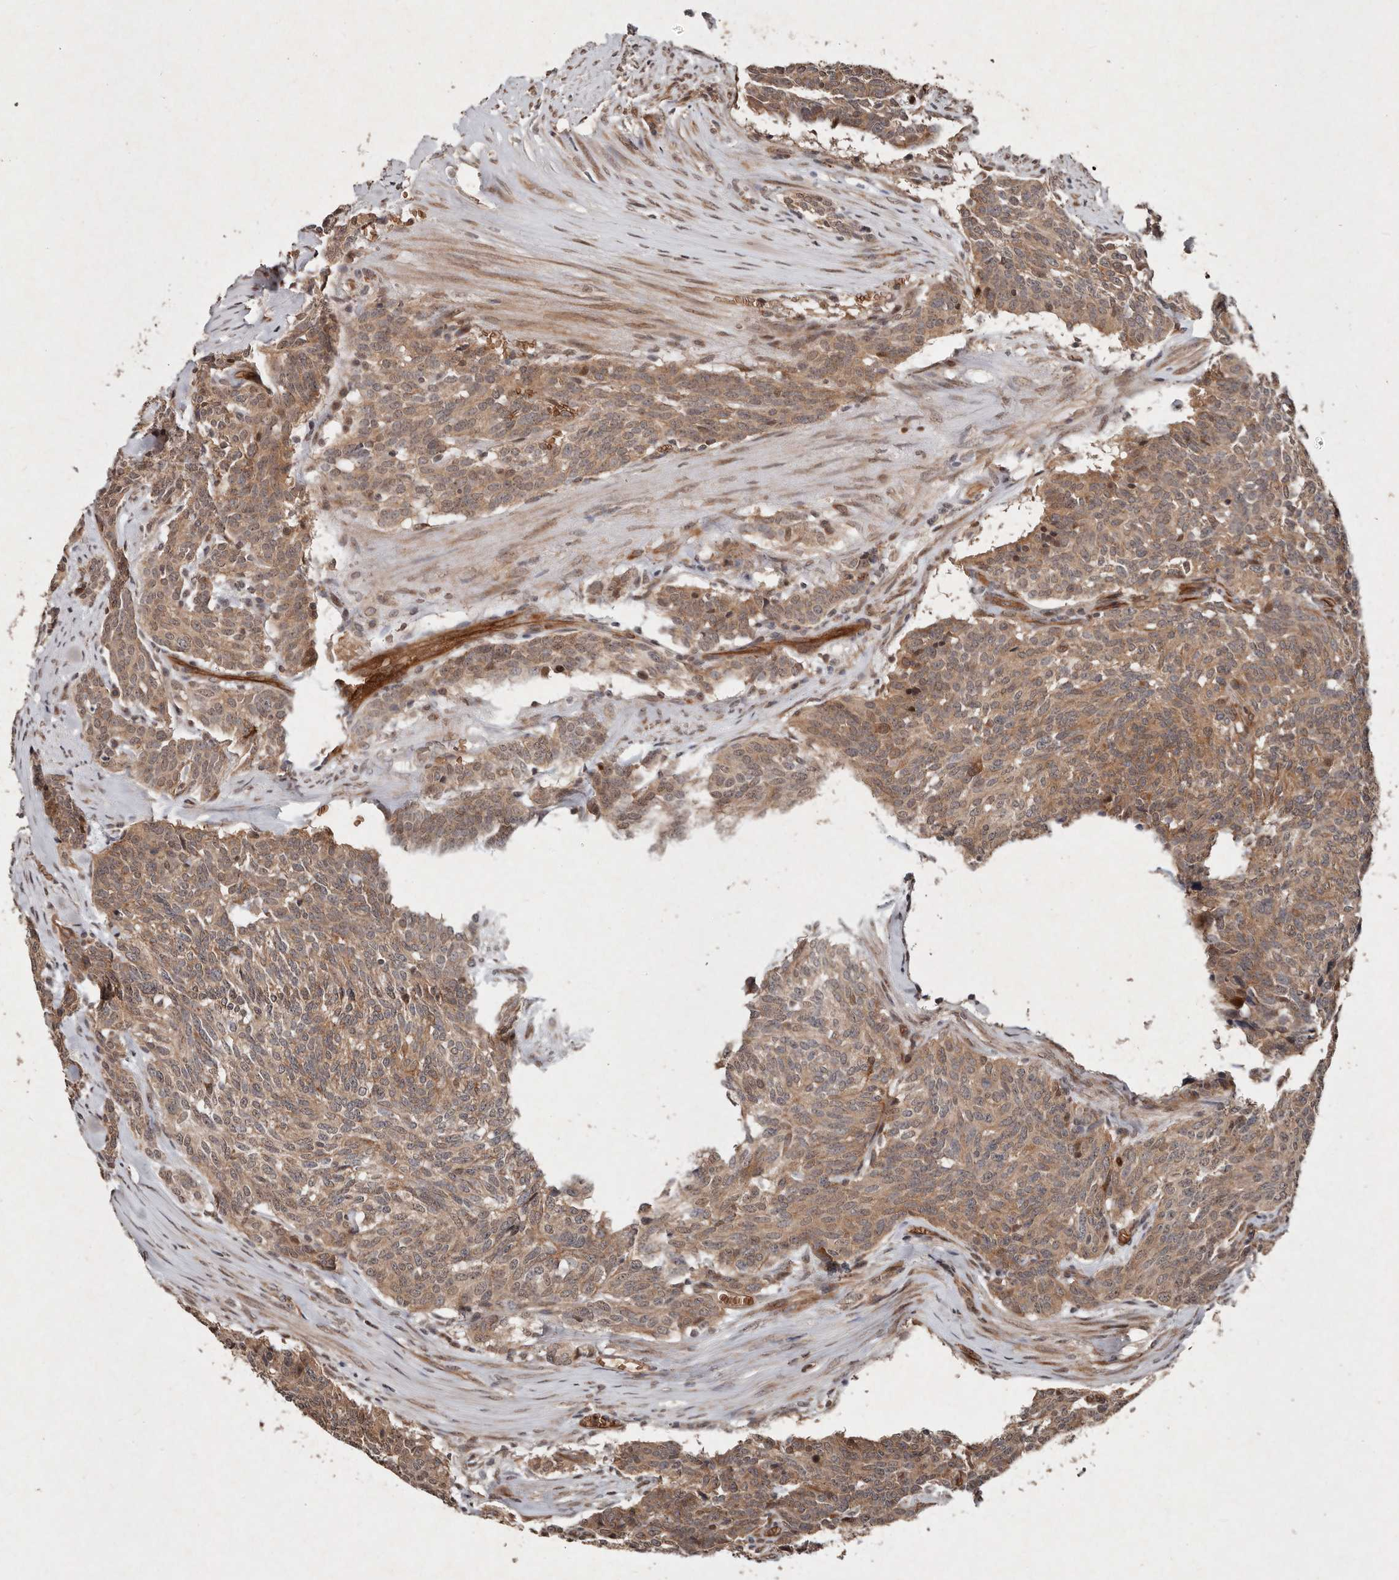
{"staining": {"intensity": "moderate", "quantity": ">75%", "location": "cytoplasmic/membranous"}, "tissue": "carcinoid", "cell_type": "Tumor cells", "image_type": "cancer", "snomed": [{"axis": "morphology", "description": "Carcinoid, malignant, NOS"}, {"axis": "topography", "description": "Lung"}], "caption": "Moderate cytoplasmic/membranous protein staining is identified in approximately >75% of tumor cells in carcinoid. Immunohistochemistry stains the protein in brown and the nuclei are stained blue.", "gene": "DIP2C", "patient": {"sex": "female", "age": 46}}